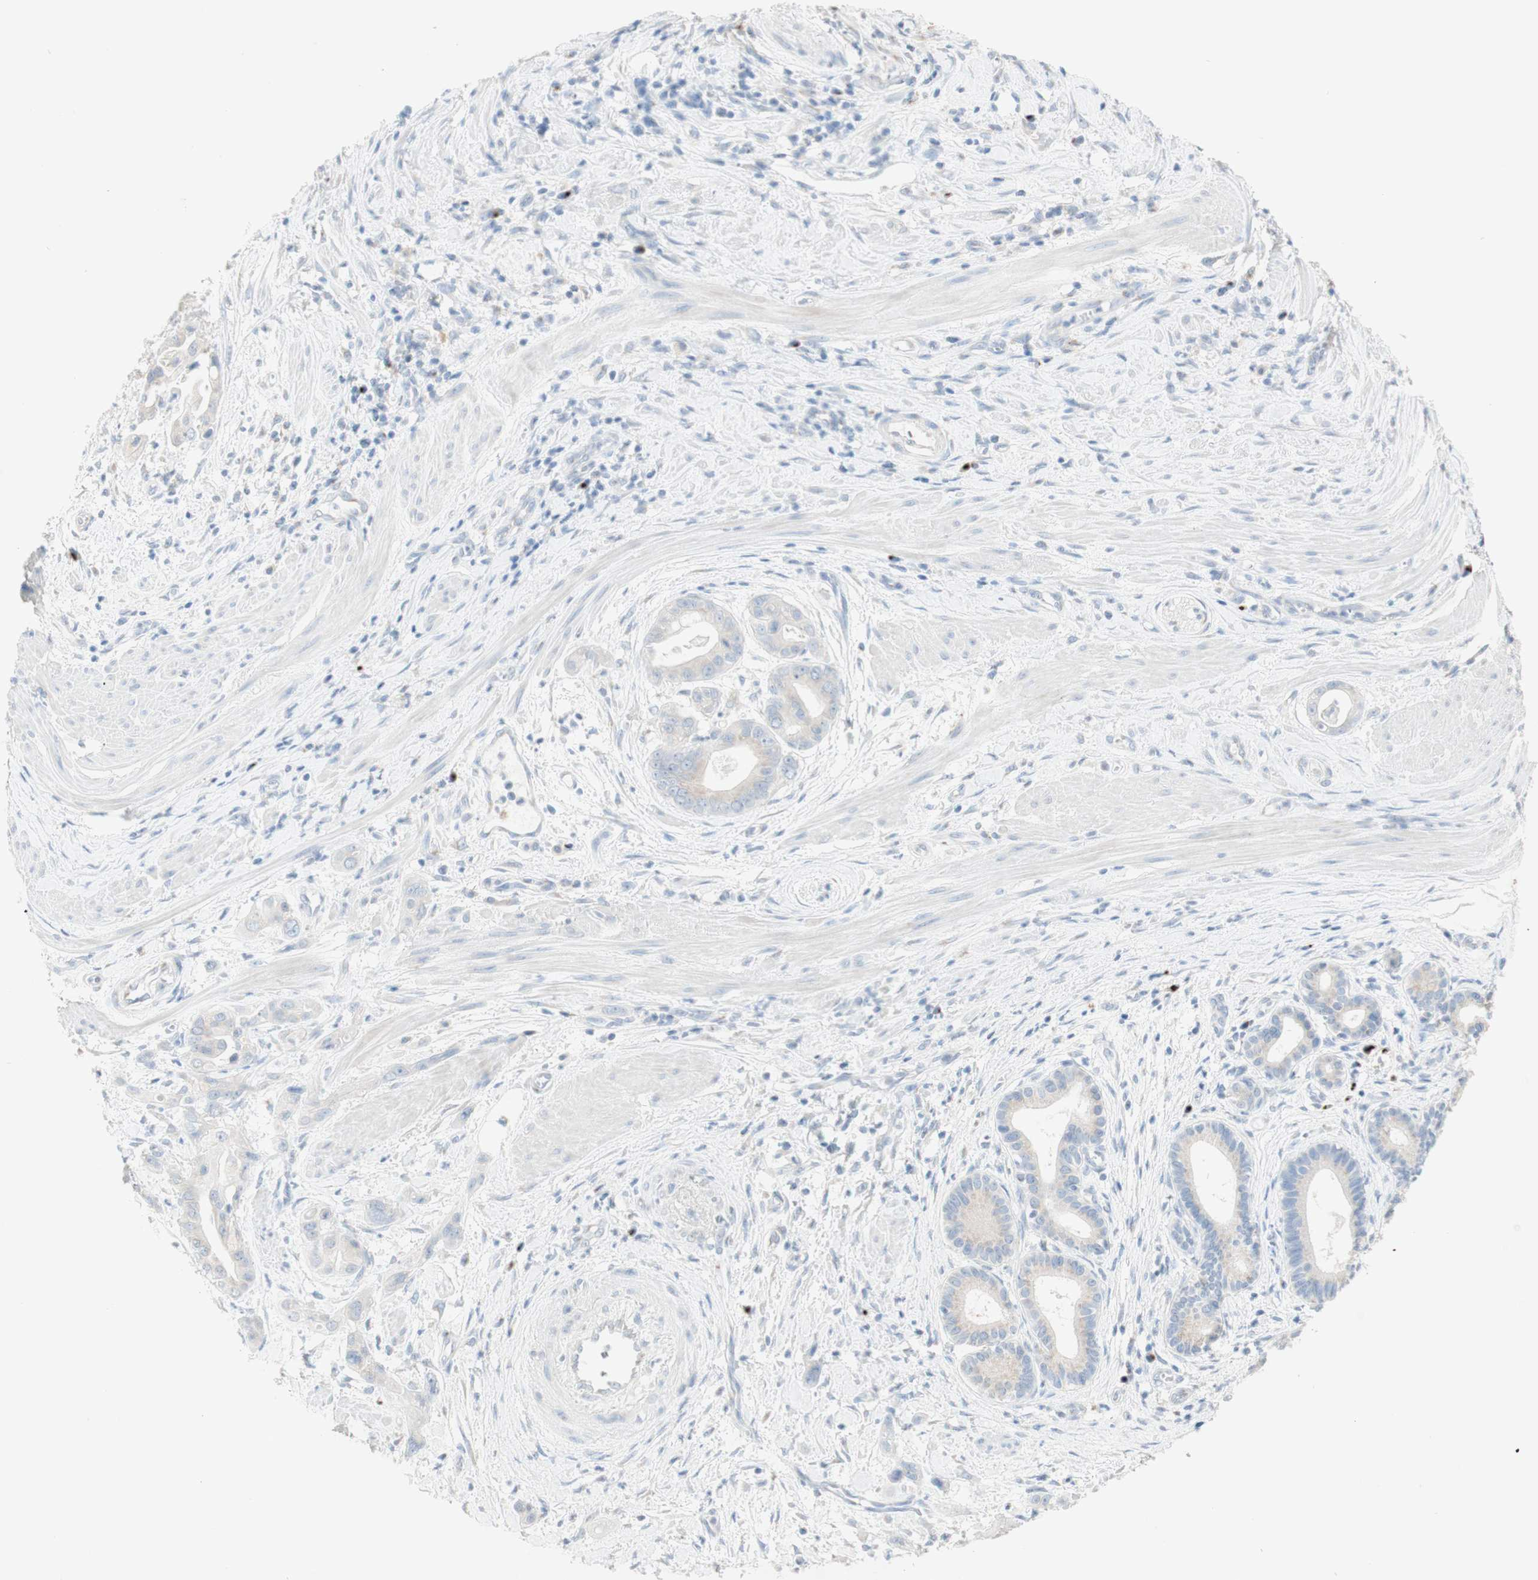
{"staining": {"intensity": "weak", "quantity": "25%-75%", "location": "cytoplasmic/membranous"}, "tissue": "pancreatic cancer", "cell_type": "Tumor cells", "image_type": "cancer", "snomed": [{"axis": "morphology", "description": "Adenocarcinoma, NOS"}, {"axis": "topography", "description": "Pancreas"}], "caption": "Pancreatic cancer stained with IHC displays weak cytoplasmic/membranous expression in approximately 25%-75% of tumor cells. The protein is shown in brown color, while the nuclei are stained blue.", "gene": "MANEA", "patient": {"sex": "female", "age": 75}}